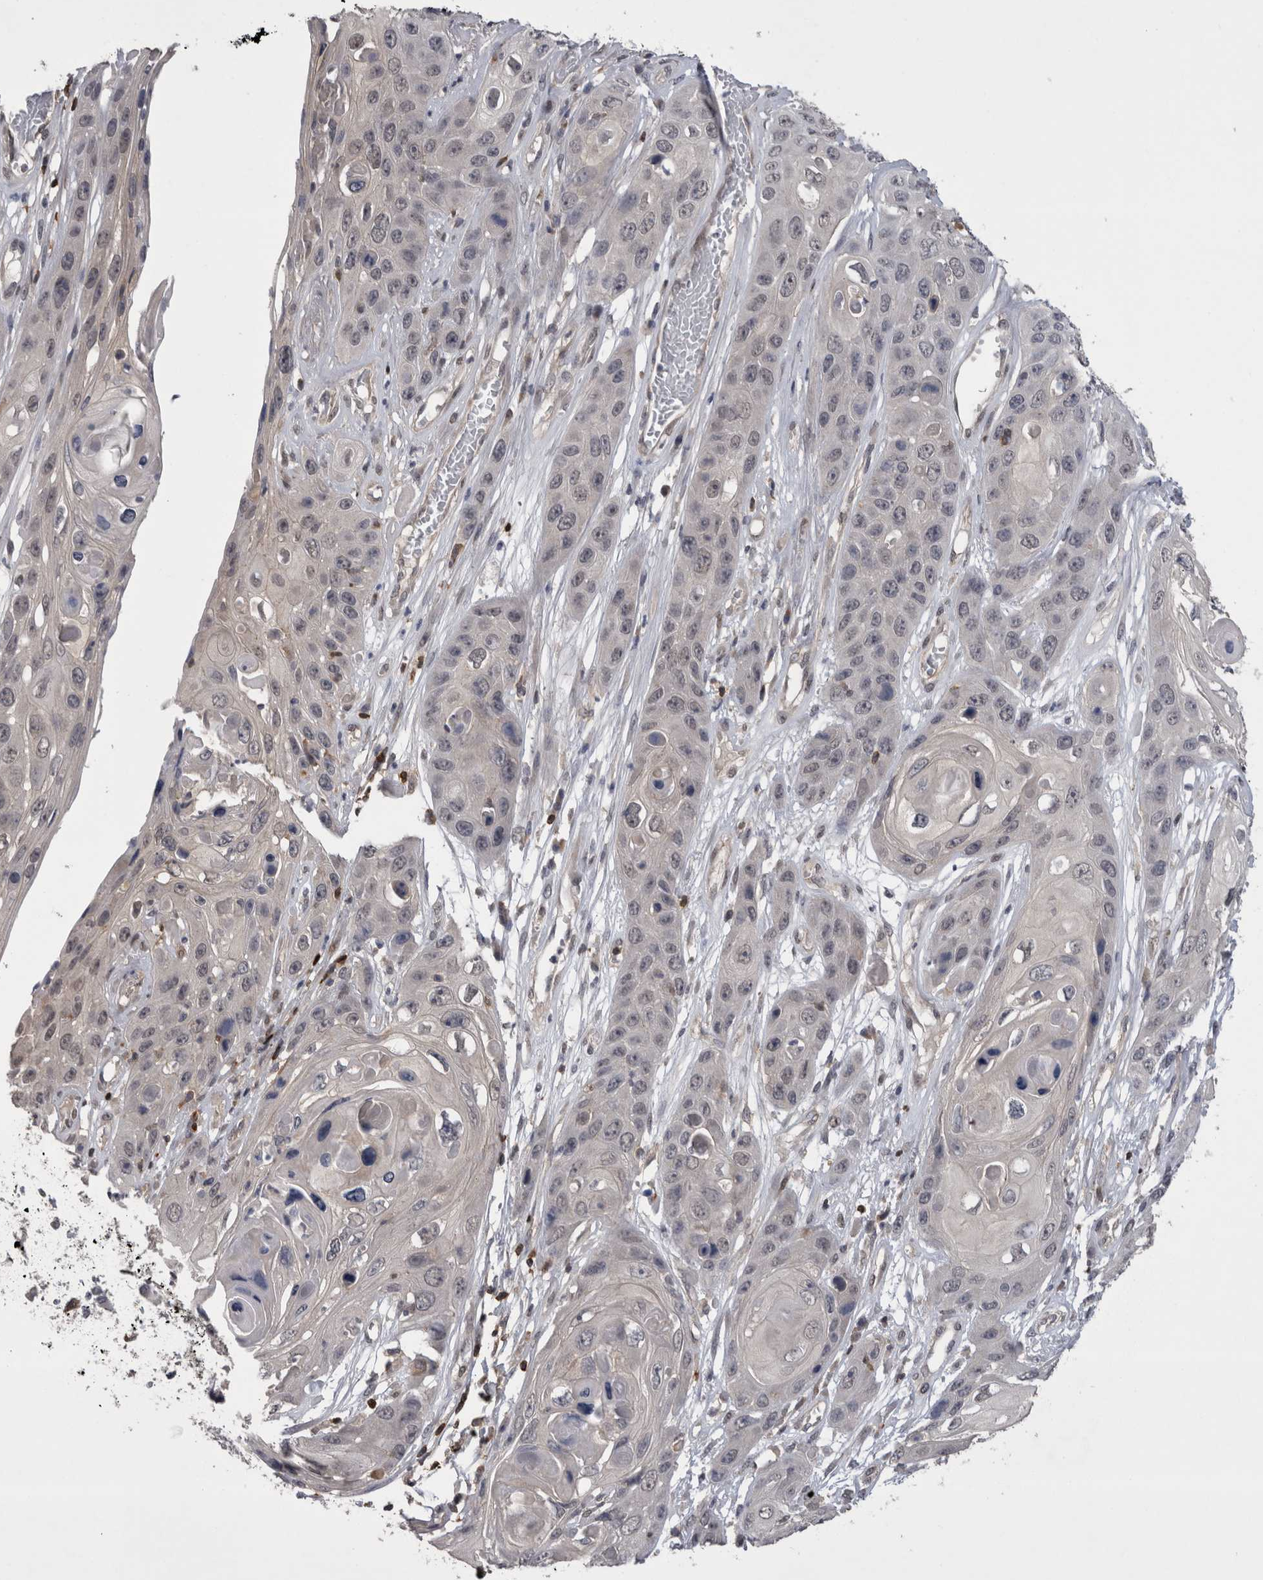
{"staining": {"intensity": "weak", "quantity": "<25%", "location": "nuclear"}, "tissue": "skin cancer", "cell_type": "Tumor cells", "image_type": "cancer", "snomed": [{"axis": "morphology", "description": "Squamous cell carcinoma, NOS"}, {"axis": "topography", "description": "Skin"}], "caption": "Tumor cells are negative for brown protein staining in skin cancer.", "gene": "NFATC2", "patient": {"sex": "male", "age": 55}}